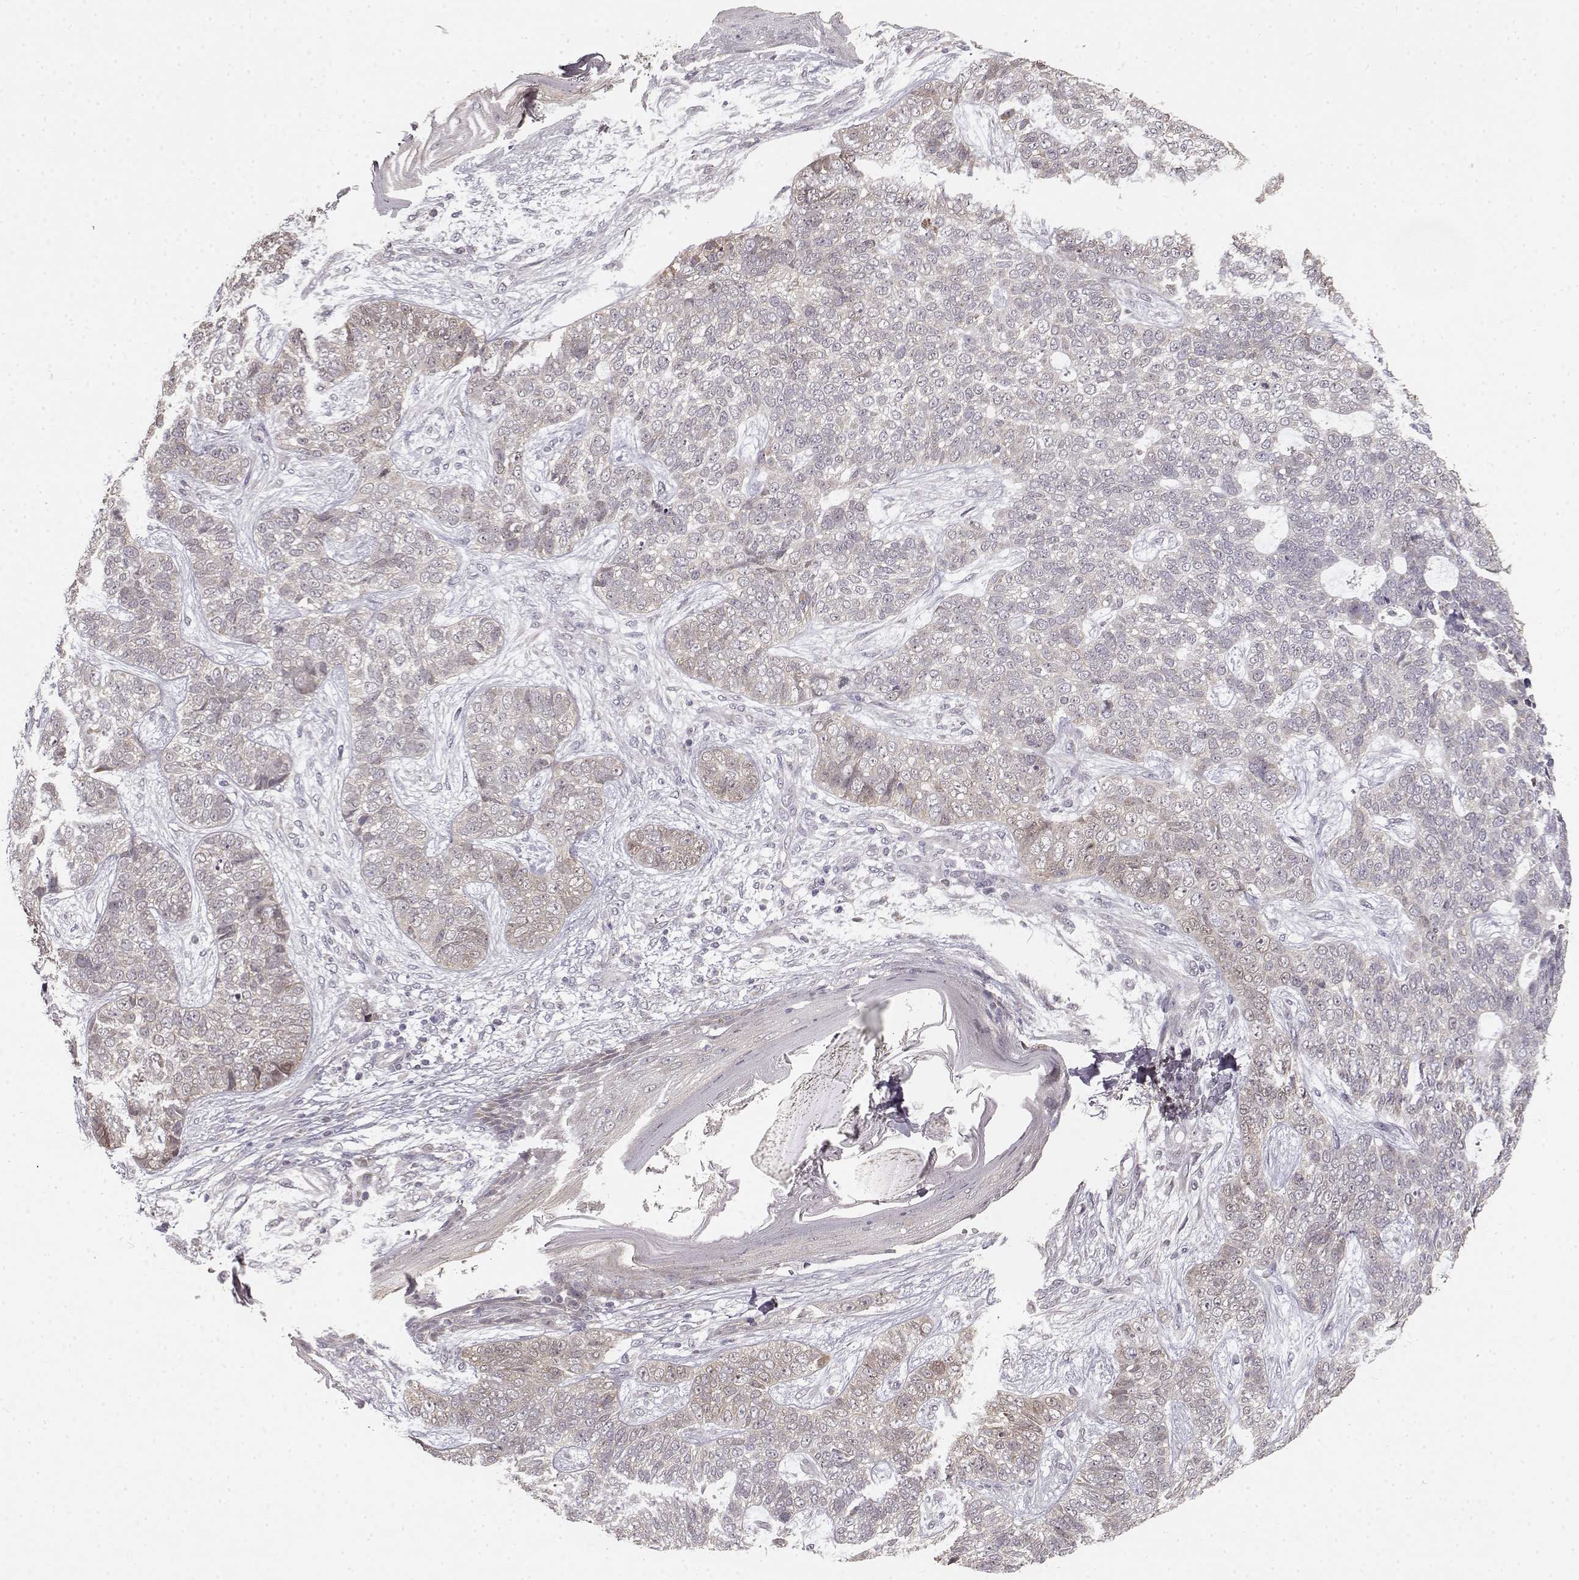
{"staining": {"intensity": "weak", "quantity": "<25%", "location": "cytoplasmic/membranous"}, "tissue": "skin cancer", "cell_type": "Tumor cells", "image_type": "cancer", "snomed": [{"axis": "morphology", "description": "Basal cell carcinoma"}, {"axis": "topography", "description": "Skin"}], "caption": "Skin basal cell carcinoma stained for a protein using IHC demonstrates no expression tumor cells.", "gene": "BACH2", "patient": {"sex": "female", "age": 69}}